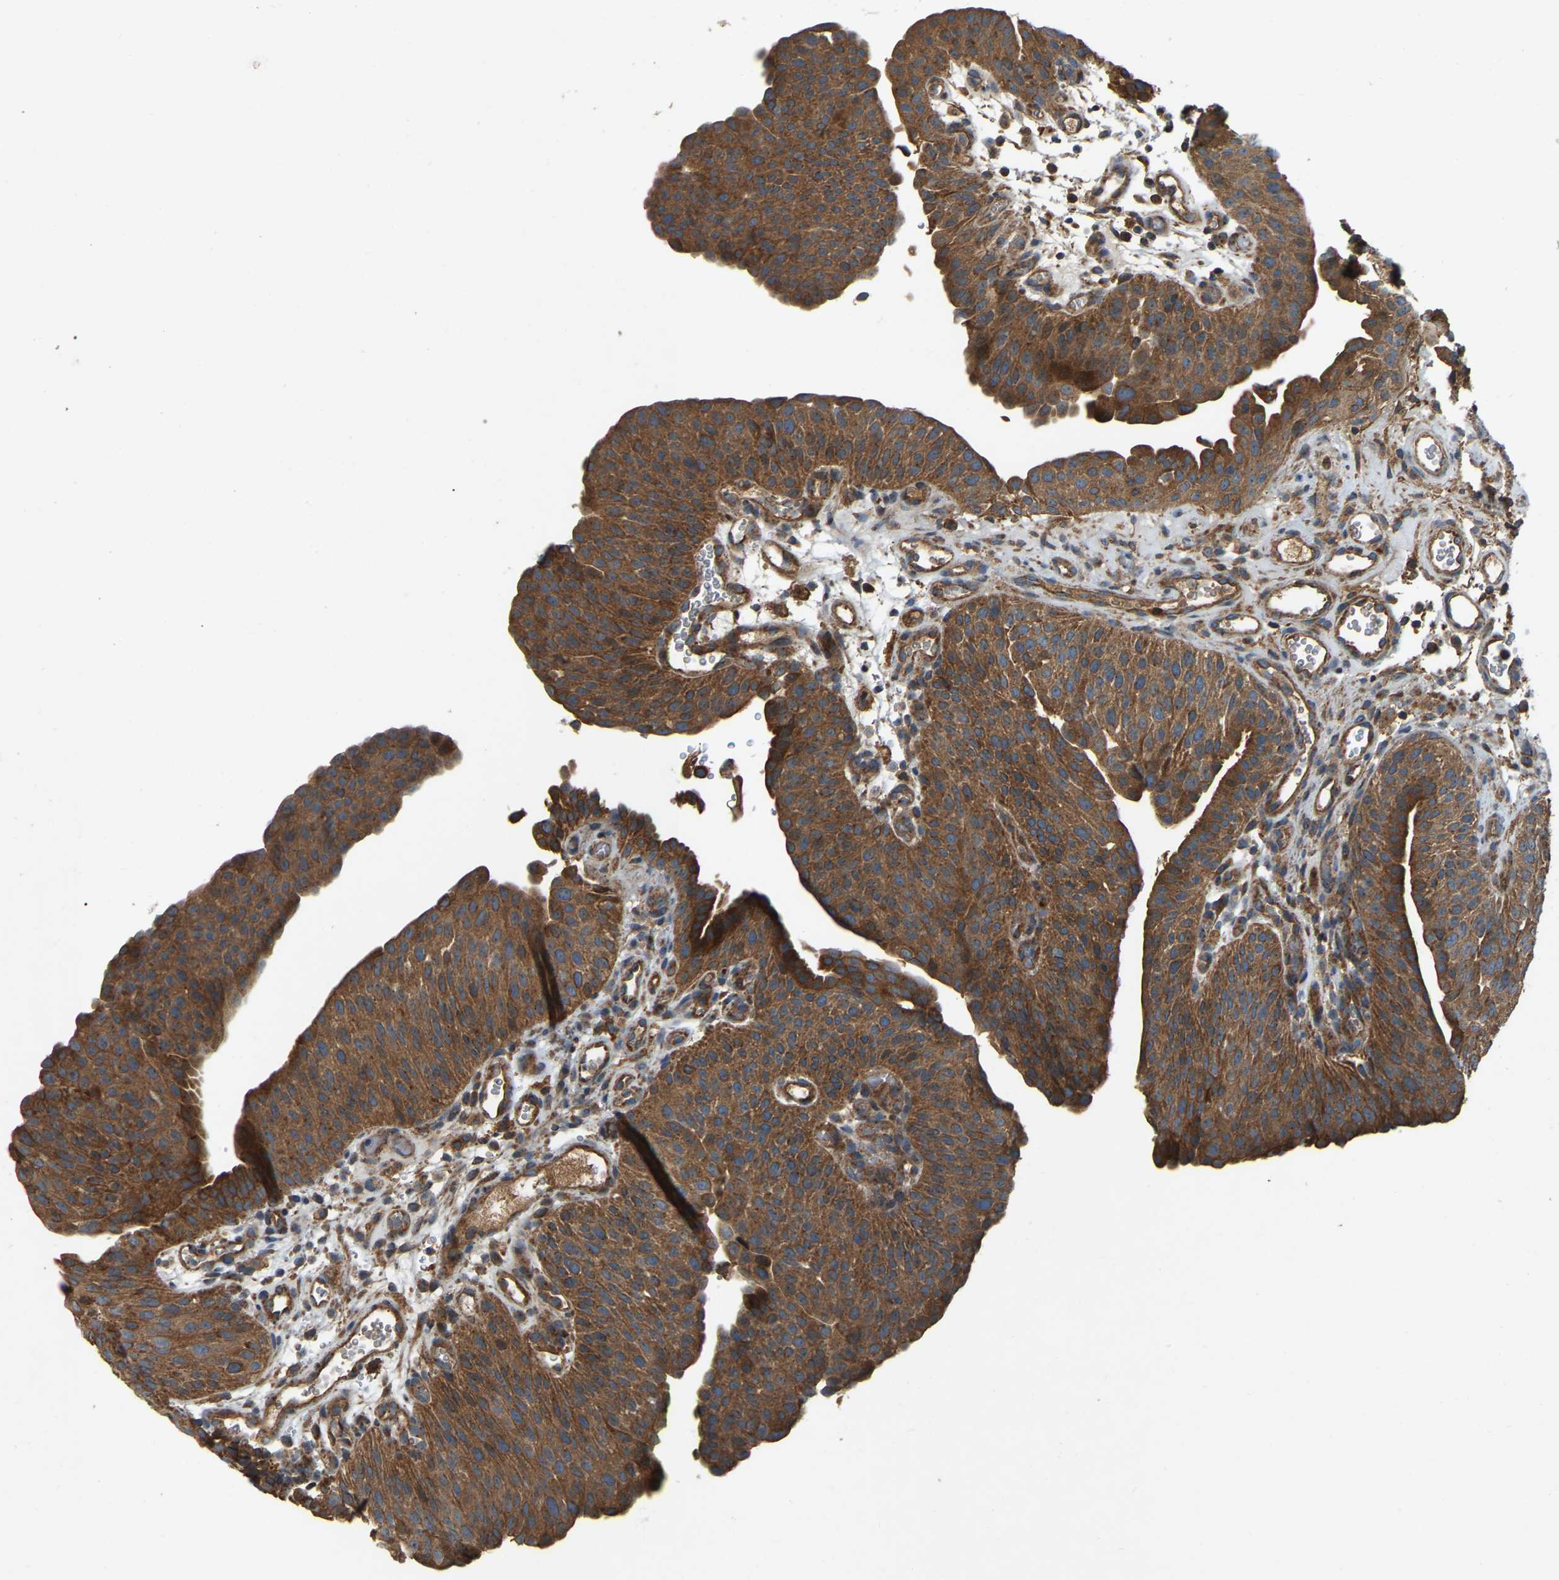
{"staining": {"intensity": "strong", "quantity": ">75%", "location": "cytoplasmic/membranous"}, "tissue": "urothelial cancer", "cell_type": "Tumor cells", "image_type": "cancer", "snomed": [{"axis": "morphology", "description": "Urothelial carcinoma, Low grade"}, {"axis": "morphology", "description": "Urothelial carcinoma, High grade"}, {"axis": "topography", "description": "Urinary bladder"}], "caption": "Human urothelial carcinoma (high-grade) stained with a protein marker shows strong staining in tumor cells.", "gene": "SAMD9L", "patient": {"sex": "male", "age": 35}}